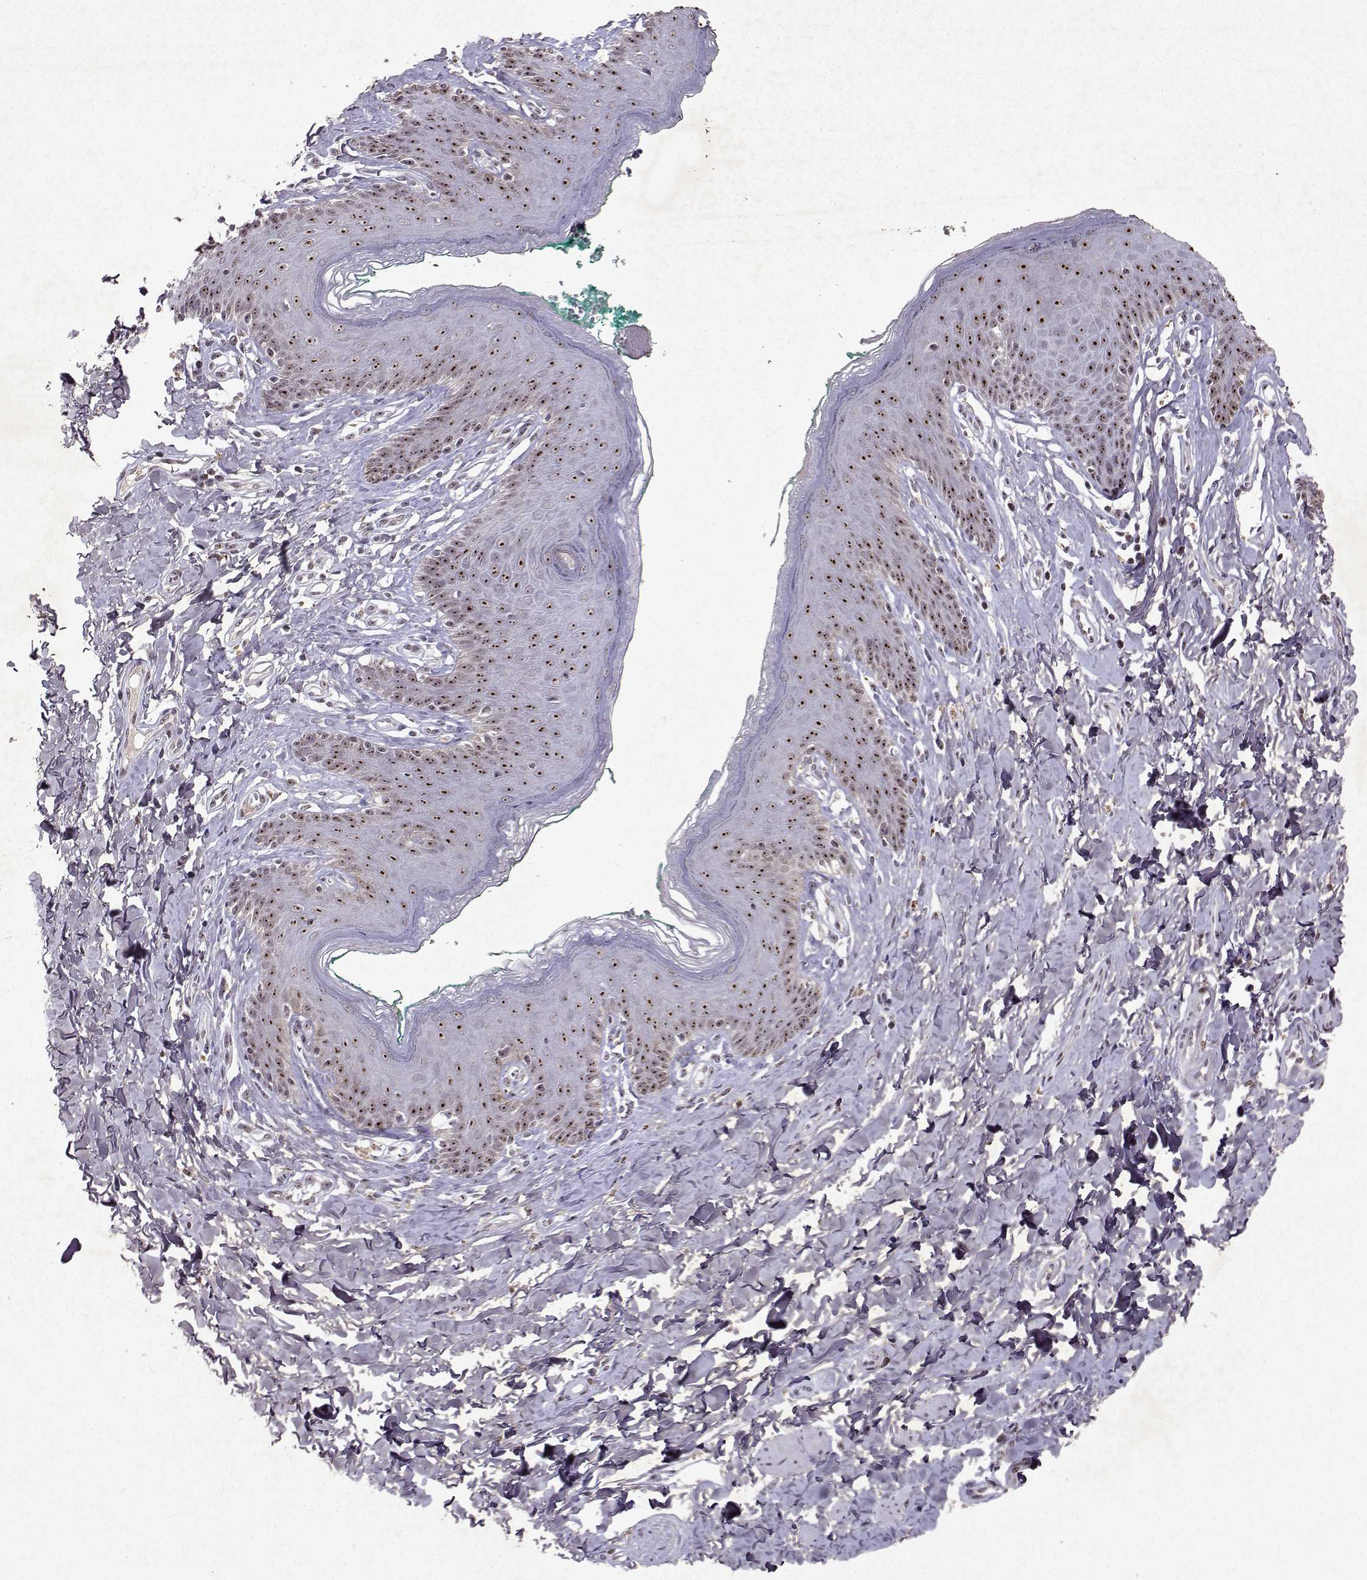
{"staining": {"intensity": "strong", "quantity": ">75%", "location": "nuclear"}, "tissue": "skin", "cell_type": "Epidermal cells", "image_type": "normal", "snomed": [{"axis": "morphology", "description": "Normal tissue, NOS"}, {"axis": "topography", "description": "Vulva"}], "caption": "Immunohistochemistry (IHC) histopathology image of benign human skin stained for a protein (brown), which reveals high levels of strong nuclear expression in approximately >75% of epidermal cells.", "gene": "DDX56", "patient": {"sex": "female", "age": 66}}